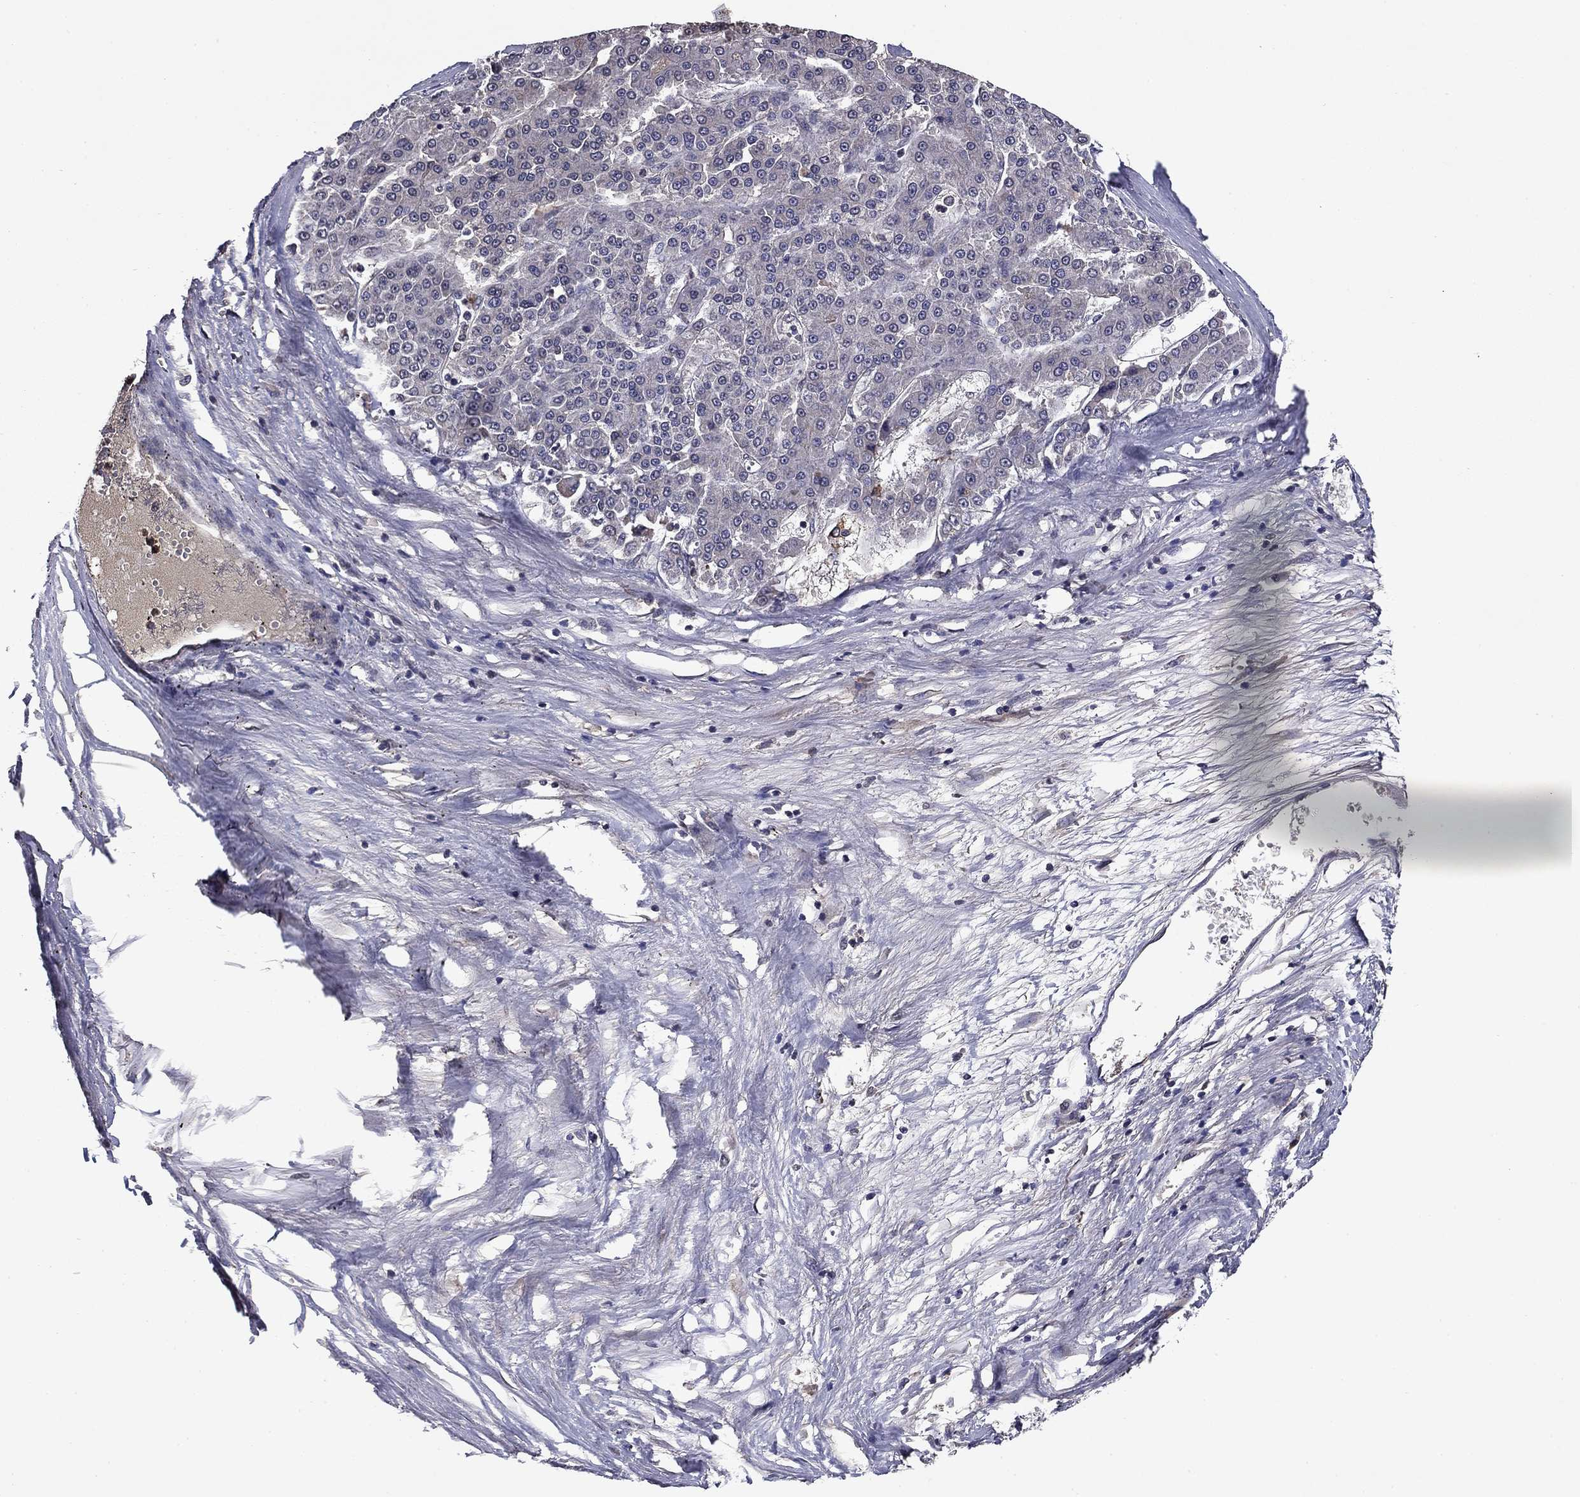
{"staining": {"intensity": "negative", "quantity": "none", "location": "none"}, "tissue": "liver cancer", "cell_type": "Tumor cells", "image_type": "cancer", "snomed": [{"axis": "morphology", "description": "Carcinoma, Hepatocellular, NOS"}, {"axis": "topography", "description": "Liver"}], "caption": "DAB (3,3'-diaminobenzidine) immunohistochemical staining of liver hepatocellular carcinoma exhibits no significant expression in tumor cells.", "gene": "PROS1", "patient": {"sex": "male", "age": 70}}